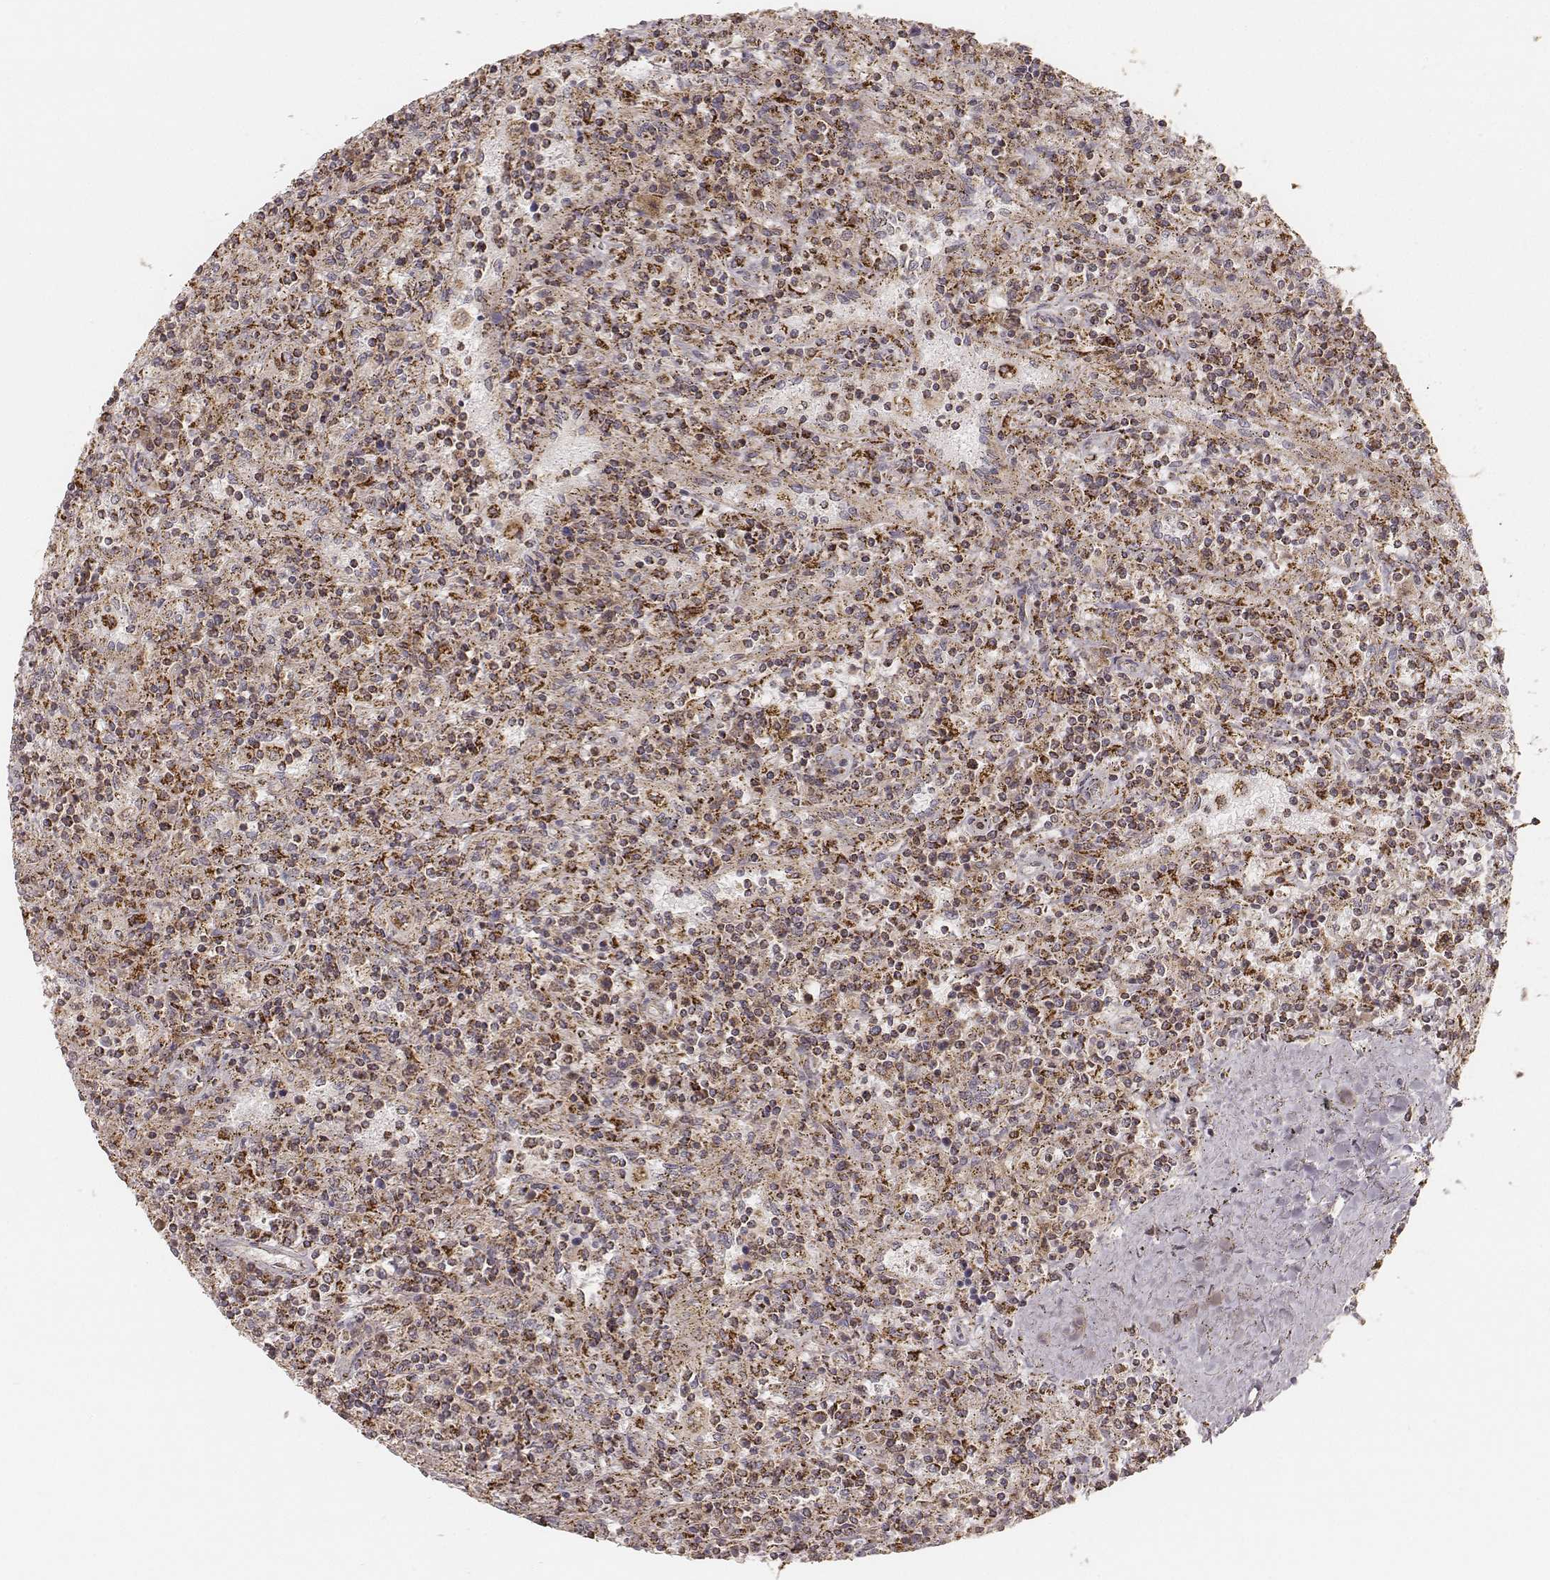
{"staining": {"intensity": "strong", "quantity": ">75%", "location": "cytoplasmic/membranous"}, "tissue": "lymphoma", "cell_type": "Tumor cells", "image_type": "cancer", "snomed": [{"axis": "morphology", "description": "Malignant lymphoma, non-Hodgkin's type, Low grade"}, {"axis": "topography", "description": "Spleen"}], "caption": "Tumor cells reveal high levels of strong cytoplasmic/membranous staining in about >75% of cells in lymphoma.", "gene": "CS", "patient": {"sex": "male", "age": 62}}